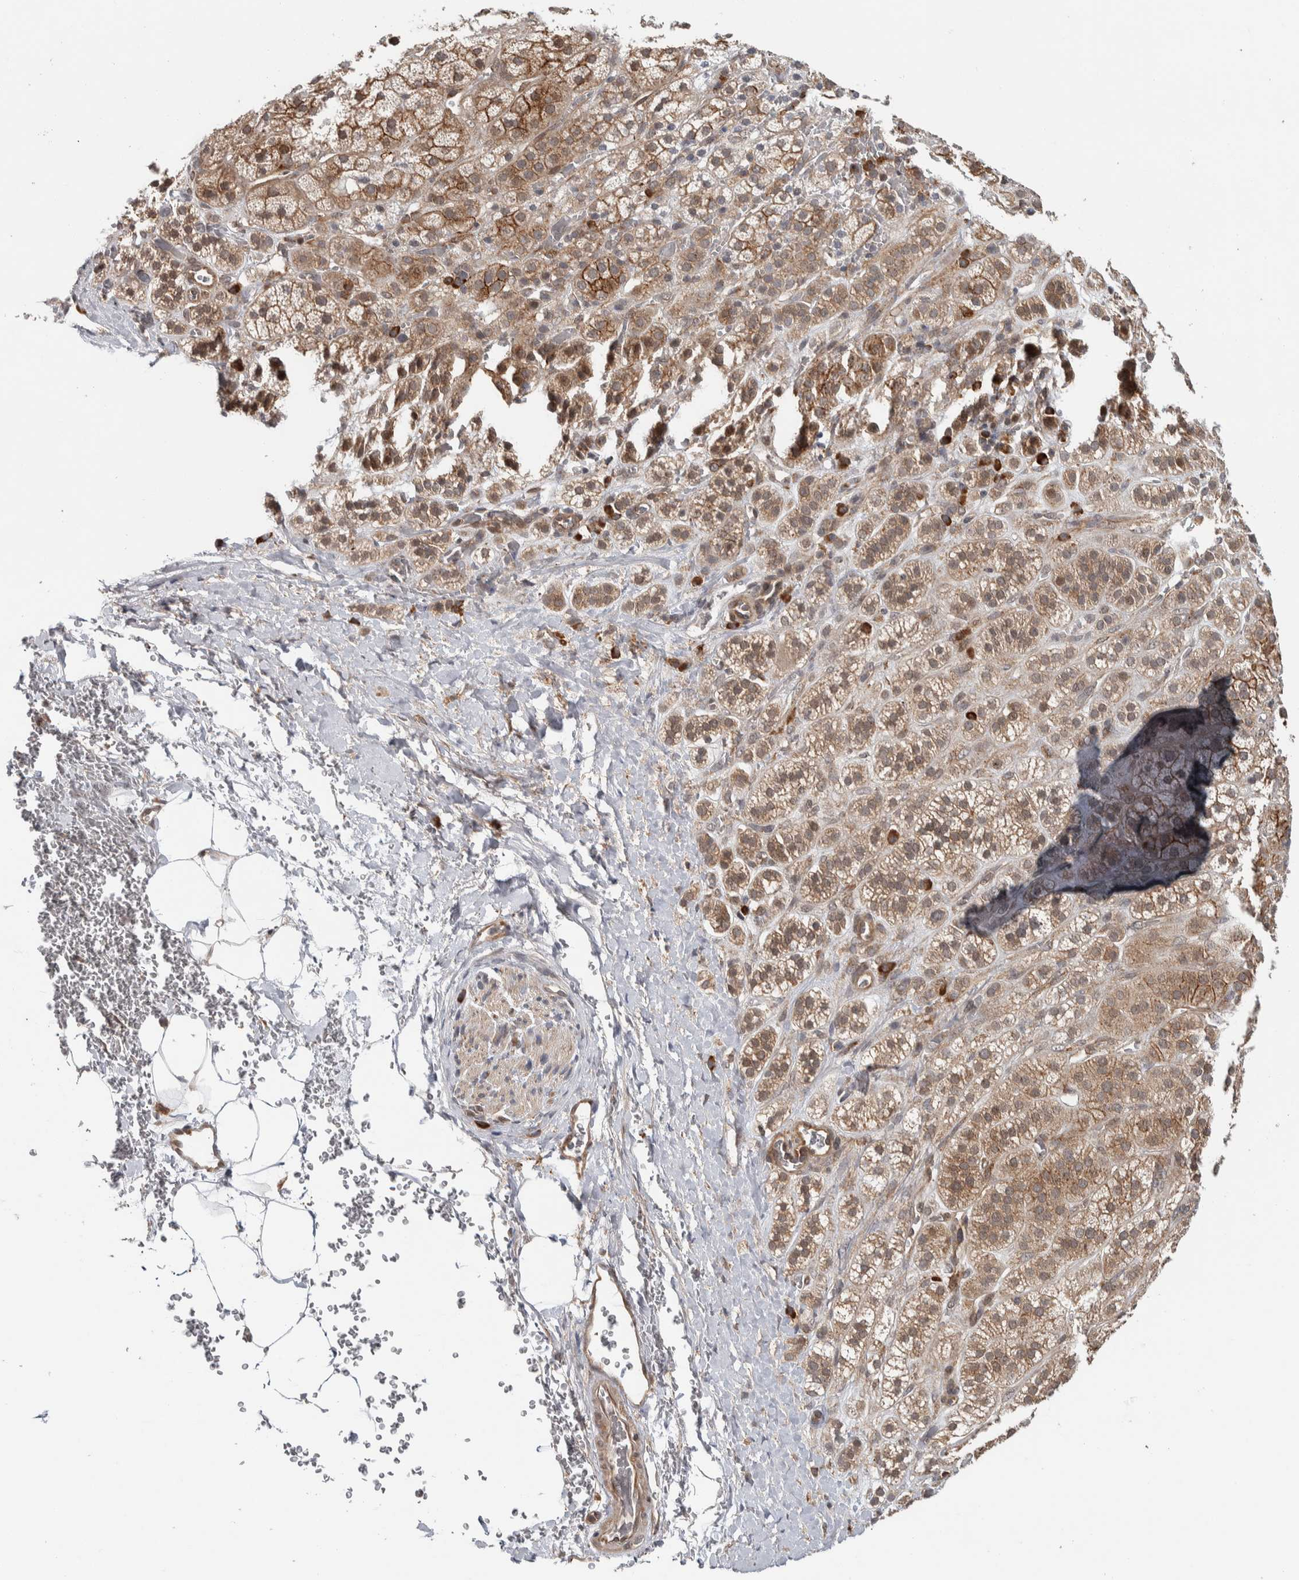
{"staining": {"intensity": "moderate", "quantity": ">75%", "location": "cytoplasmic/membranous"}, "tissue": "adrenal gland", "cell_type": "Glandular cells", "image_type": "normal", "snomed": [{"axis": "morphology", "description": "Normal tissue, NOS"}, {"axis": "topography", "description": "Adrenal gland"}], "caption": "Normal adrenal gland exhibits moderate cytoplasmic/membranous expression in about >75% of glandular cells Using DAB (brown) and hematoxylin (blue) stains, captured at high magnification using brightfield microscopy..", "gene": "TBC1D31", "patient": {"sex": "male", "age": 56}}